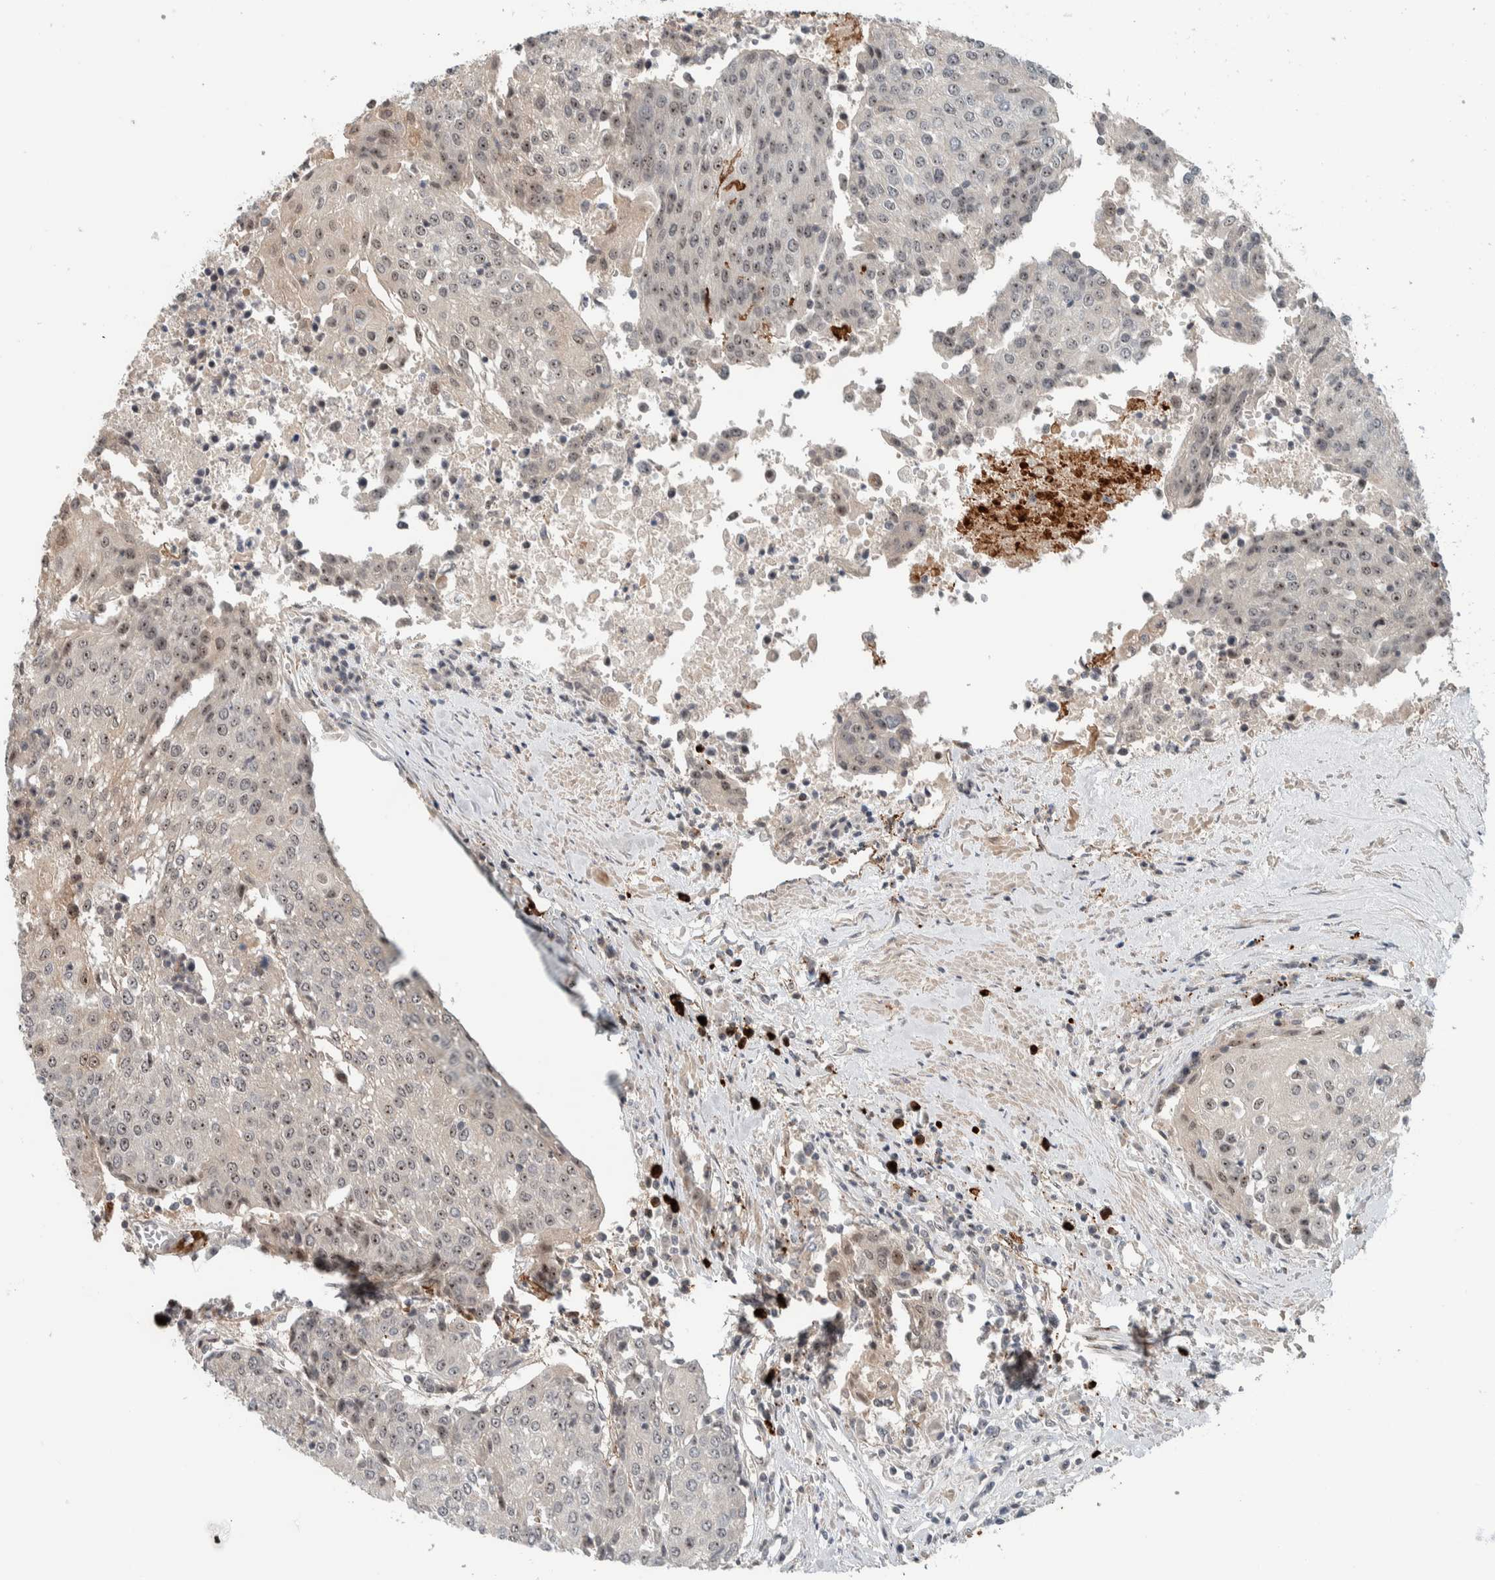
{"staining": {"intensity": "weak", "quantity": ">75%", "location": "nuclear"}, "tissue": "urothelial cancer", "cell_type": "Tumor cells", "image_type": "cancer", "snomed": [{"axis": "morphology", "description": "Urothelial carcinoma, High grade"}, {"axis": "topography", "description": "Urinary bladder"}], "caption": "High-power microscopy captured an immunohistochemistry micrograph of urothelial cancer, revealing weak nuclear positivity in about >75% of tumor cells.", "gene": "ZFP91", "patient": {"sex": "female", "age": 85}}